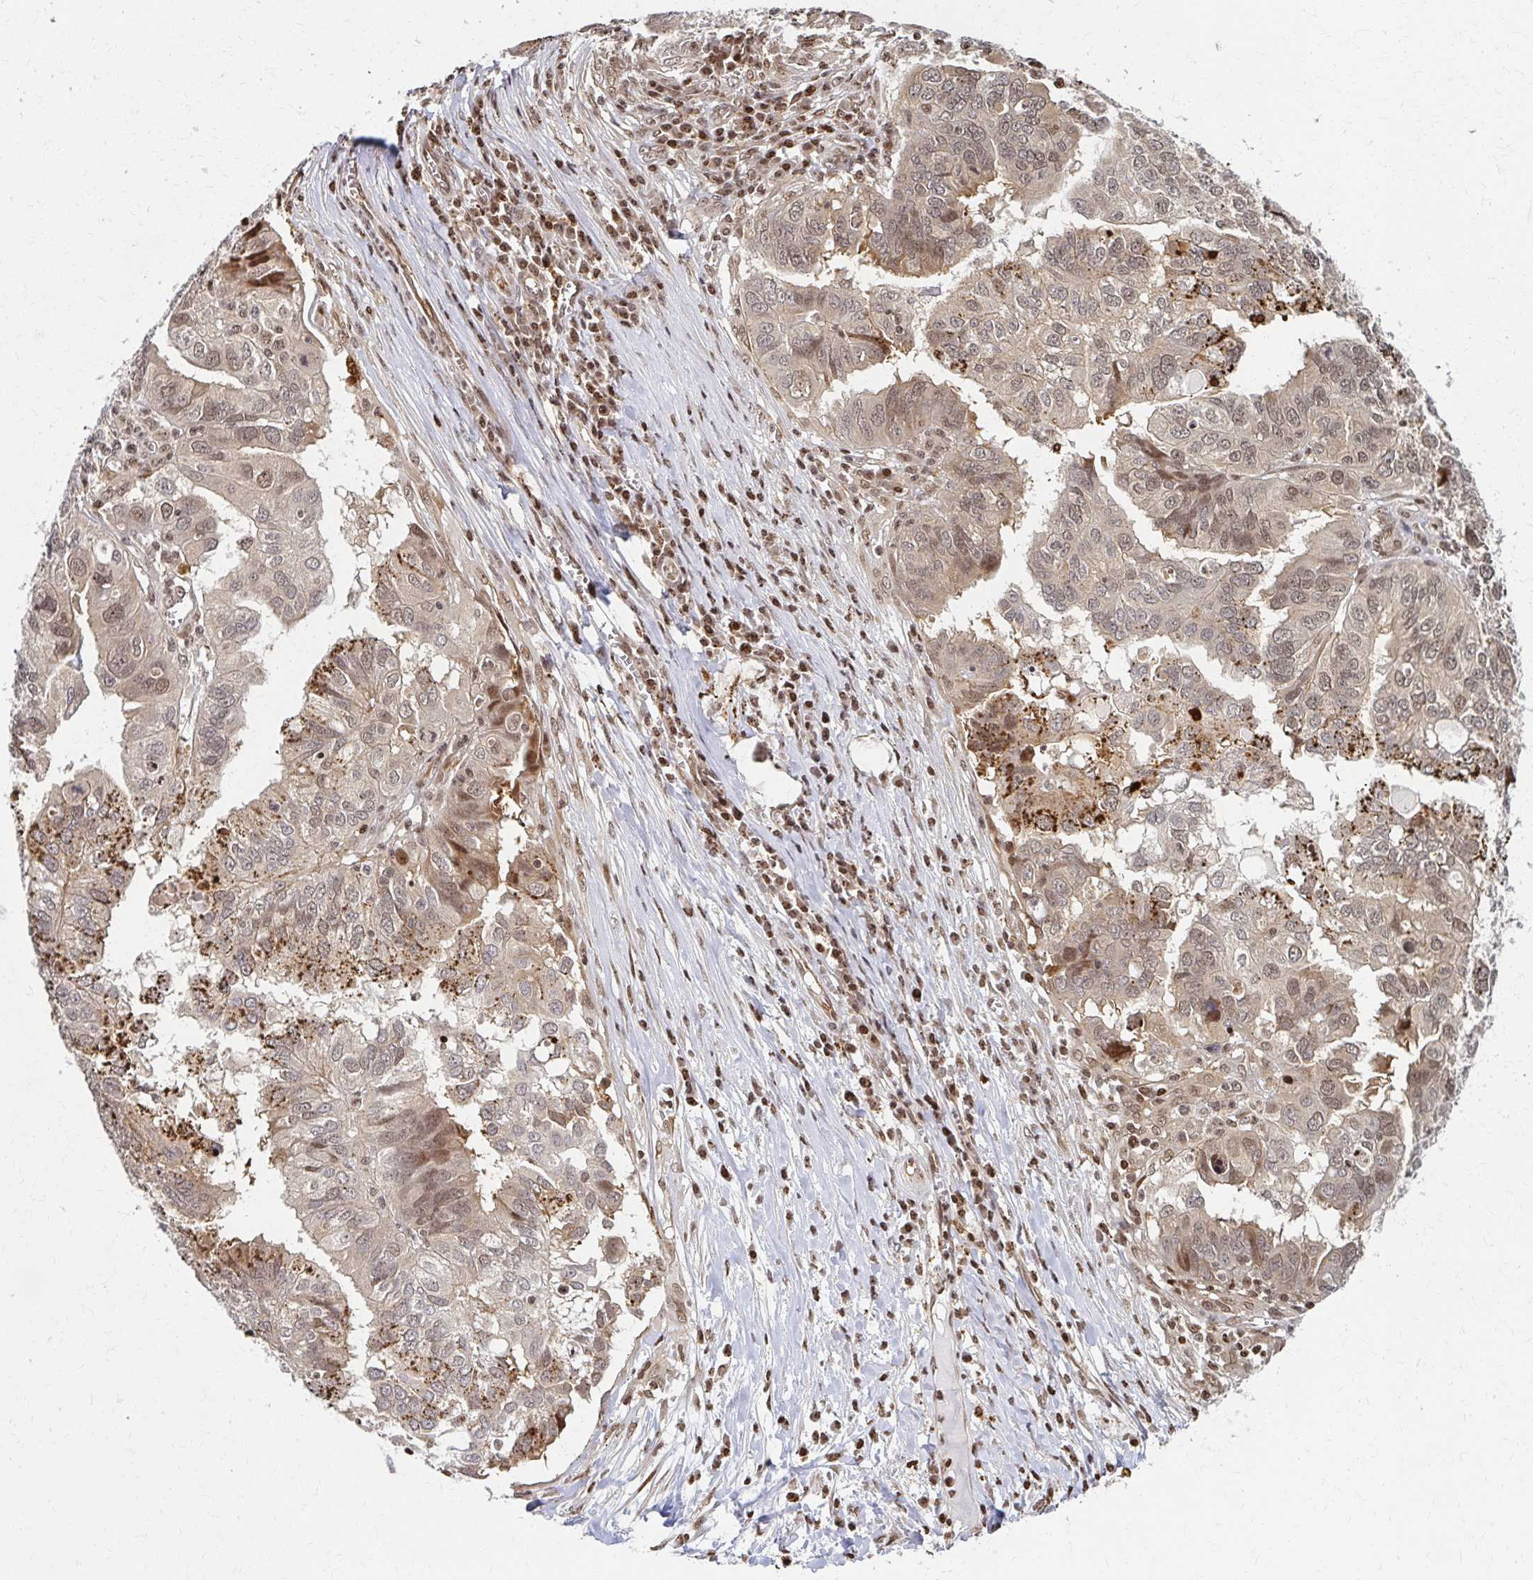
{"staining": {"intensity": "weak", "quantity": "25%-75%", "location": "cytoplasmic/membranous,nuclear"}, "tissue": "ovarian cancer", "cell_type": "Tumor cells", "image_type": "cancer", "snomed": [{"axis": "morphology", "description": "Cystadenocarcinoma, serous, NOS"}, {"axis": "topography", "description": "Ovary"}], "caption": "High-magnification brightfield microscopy of ovarian serous cystadenocarcinoma stained with DAB (3,3'-diaminobenzidine) (brown) and counterstained with hematoxylin (blue). tumor cells exhibit weak cytoplasmic/membranous and nuclear expression is present in approximately25%-75% of cells.", "gene": "PSMD7", "patient": {"sex": "female", "age": 79}}